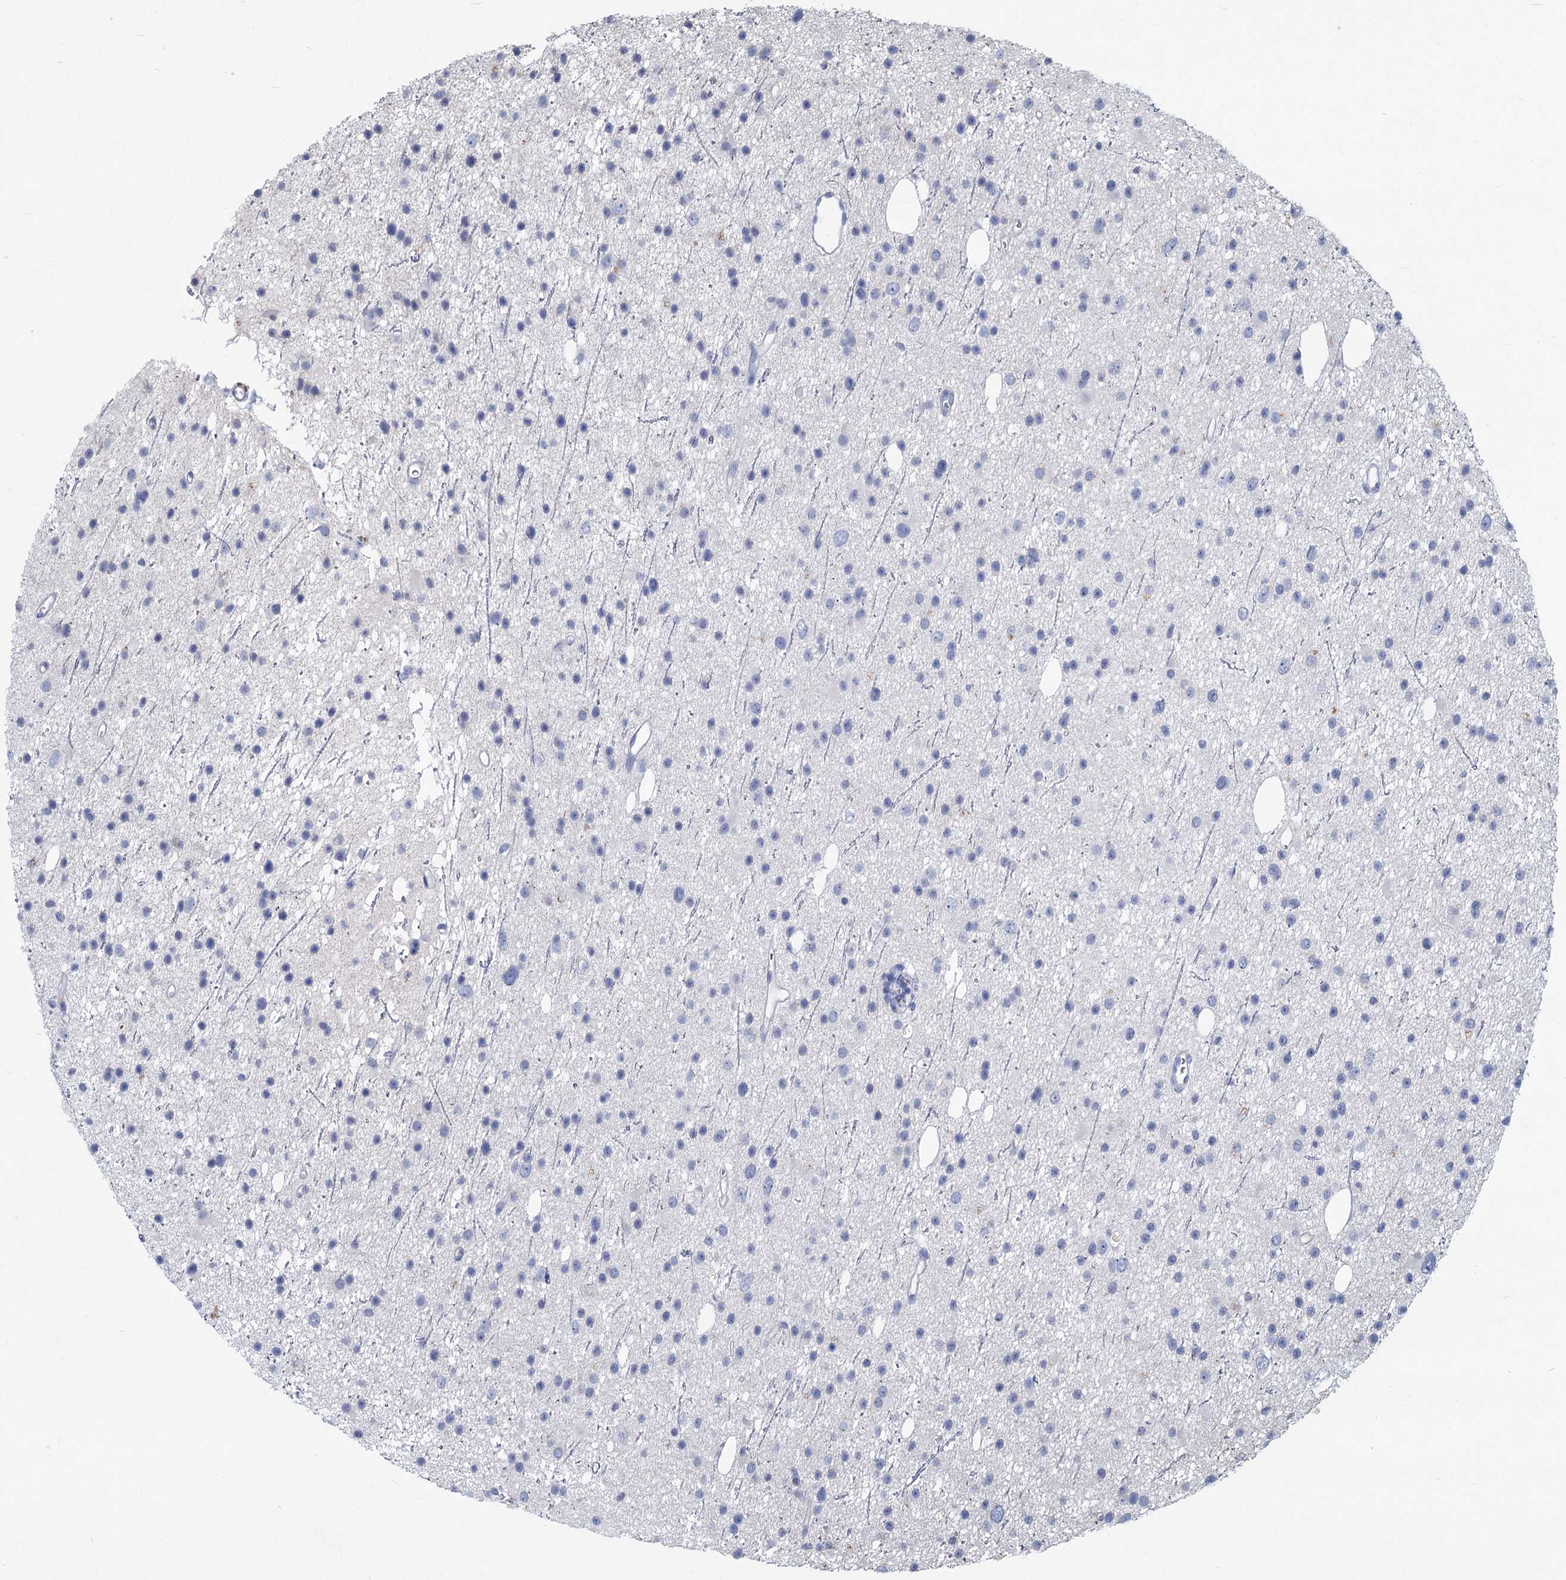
{"staining": {"intensity": "negative", "quantity": "none", "location": "none"}, "tissue": "glioma", "cell_type": "Tumor cells", "image_type": "cancer", "snomed": [{"axis": "morphology", "description": "Glioma, malignant, Low grade"}, {"axis": "topography", "description": "Cerebral cortex"}], "caption": "This histopathology image is of malignant glioma (low-grade) stained with immunohistochemistry to label a protein in brown with the nuclei are counter-stained blue. There is no expression in tumor cells. The staining is performed using DAB (3,3'-diaminobenzidine) brown chromogen with nuclei counter-stained in using hematoxylin.", "gene": "HES2", "patient": {"sex": "female", "age": 39}}